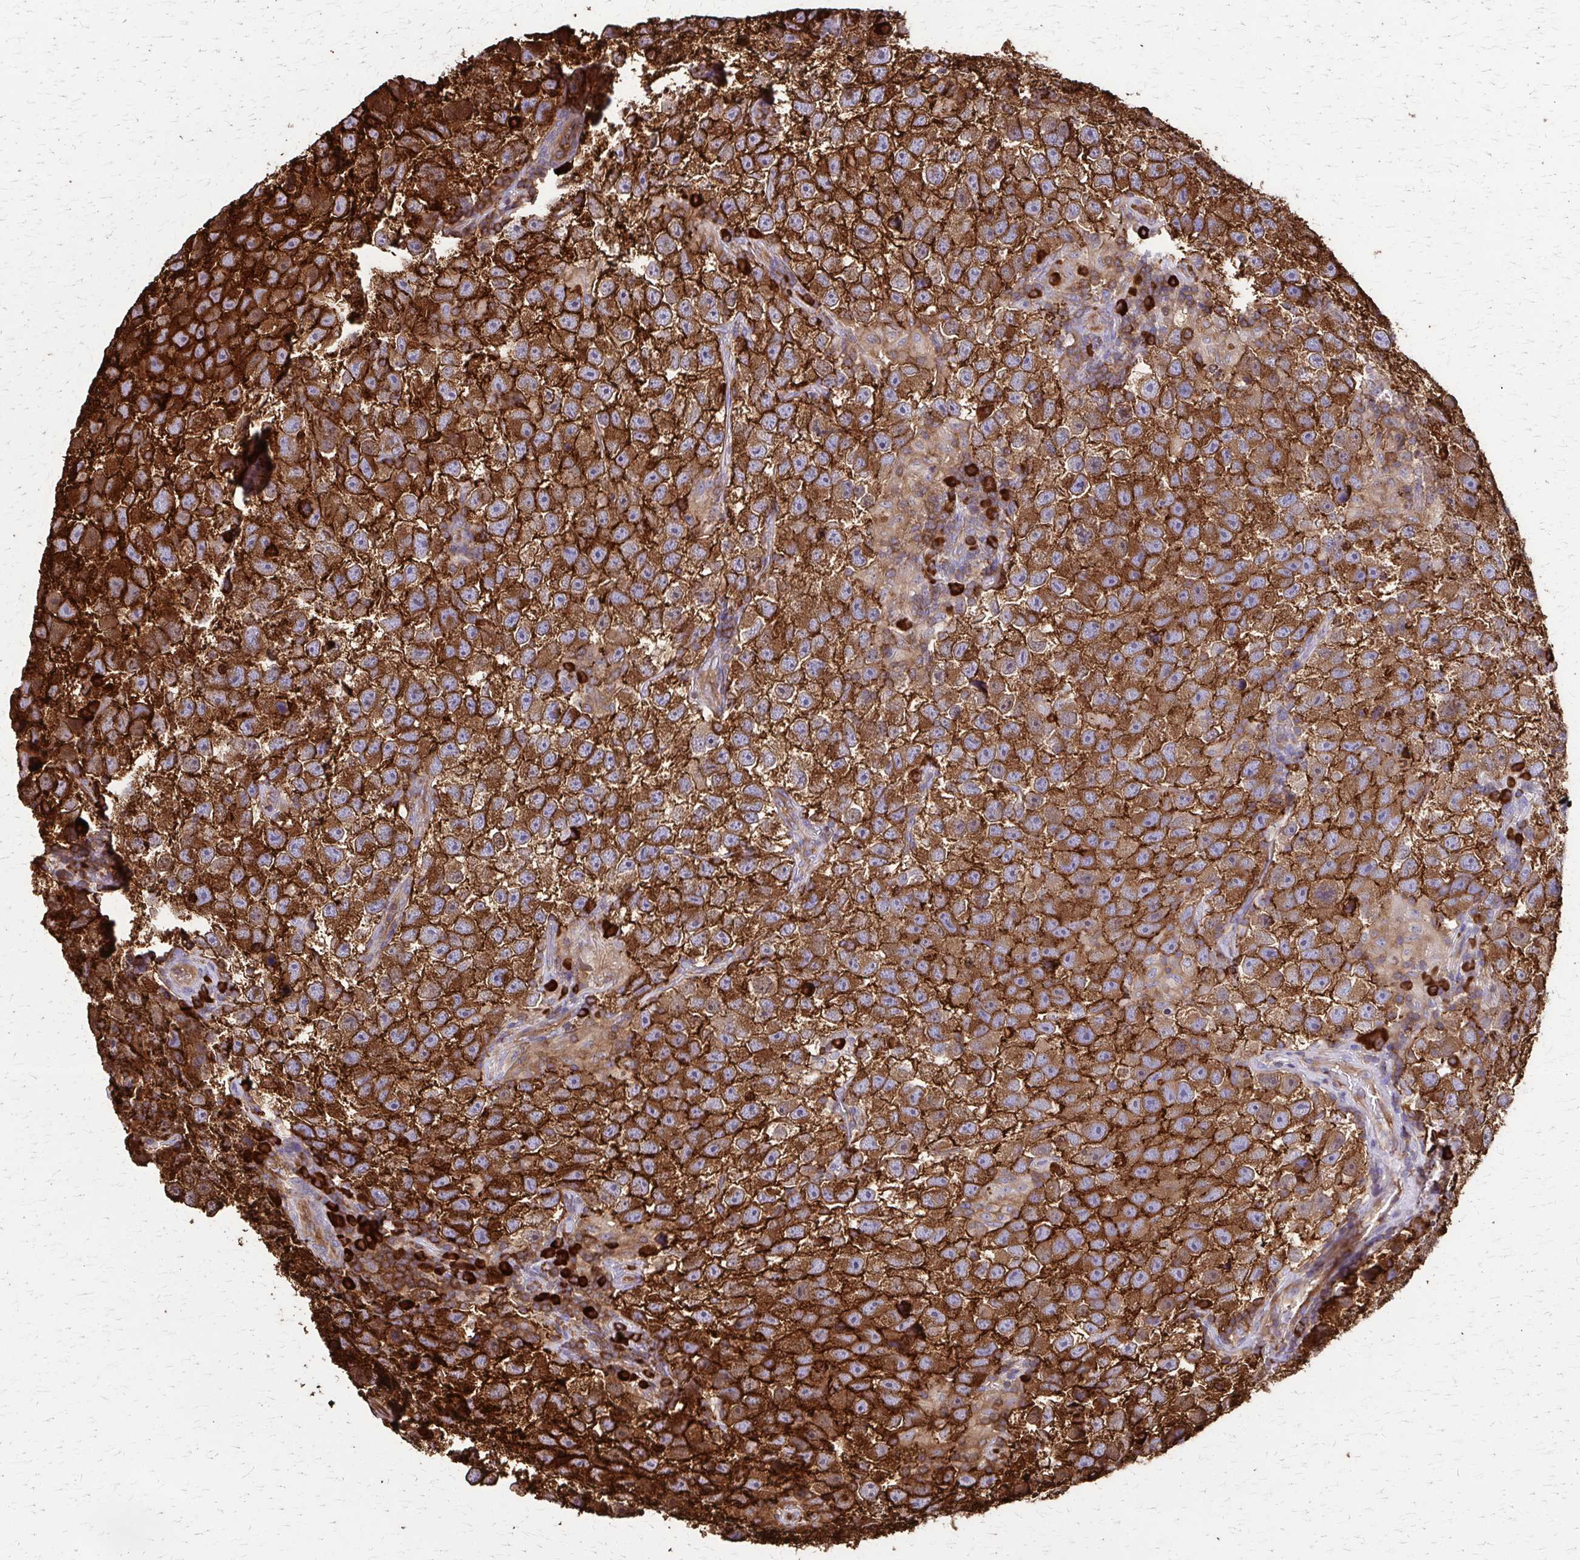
{"staining": {"intensity": "strong", "quantity": ">75%", "location": "cytoplasmic/membranous"}, "tissue": "testis cancer", "cell_type": "Tumor cells", "image_type": "cancer", "snomed": [{"axis": "morphology", "description": "Seminoma, NOS"}, {"axis": "topography", "description": "Testis"}], "caption": "IHC micrograph of seminoma (testis) stained for a protein (brown), which displays high levels of strong cytoplasmic/membranous positivity in approximately >75% of tumor cells.", "gene": "EEF2", "patient": {"sex": "male", "age": 26}}